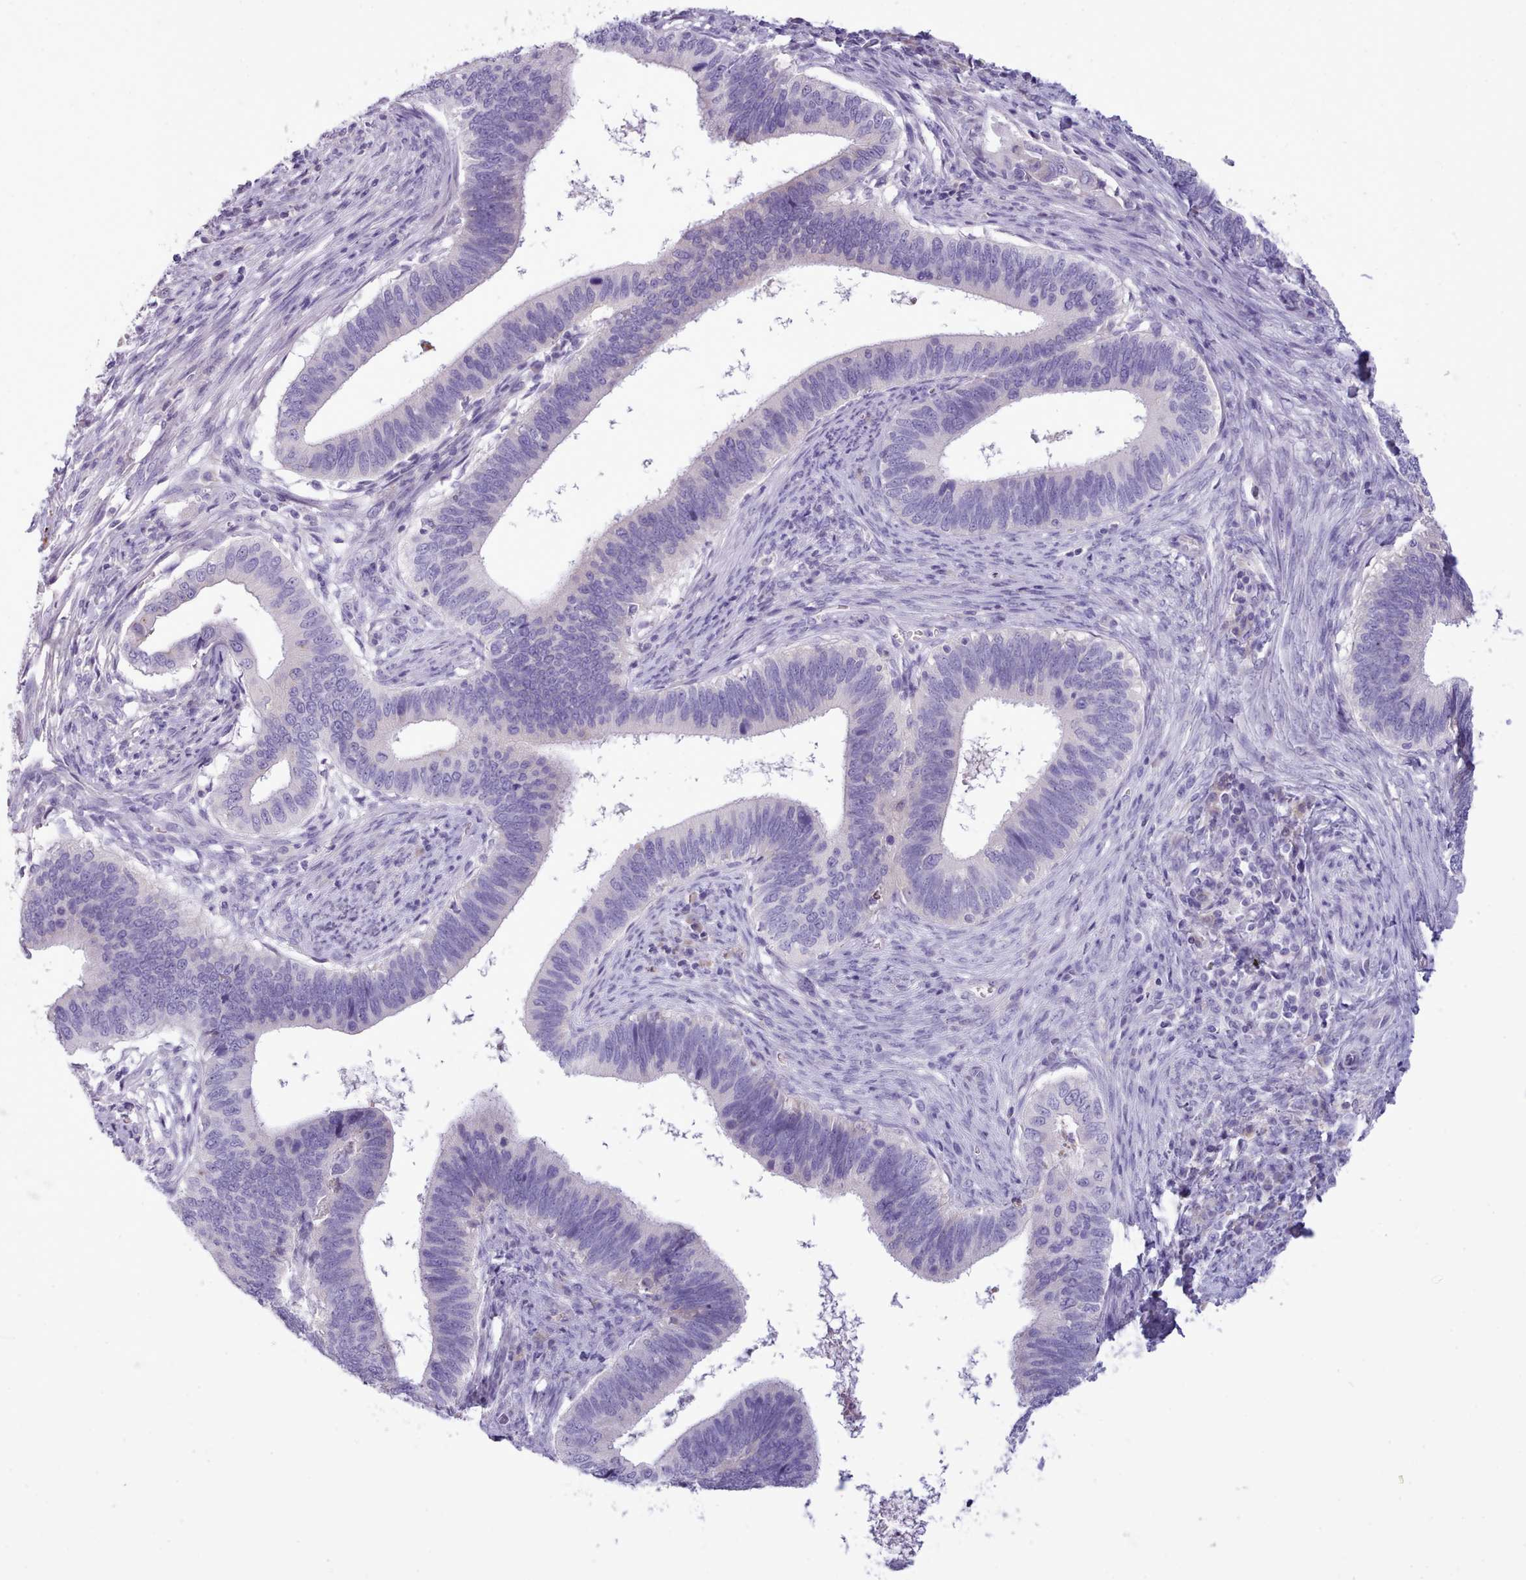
{"staining": {"intensity": "negative", "quantity": "none", "location": "none"}, "tissue": "cervical cancer", "cell_type": "Tumor cells", "image_type": "cancer", "snomed": [{"axis": "morphology", "description": "Adenocarcinoma, NOS"}, {"axis": "topography", "description": "Cervix"}], "caption": "Tumor cells are negative for brown protein staining in cervical adenocarcinoma.", "gene": "CYP2A13", "patient": {"sex": "female", "age": 42}}